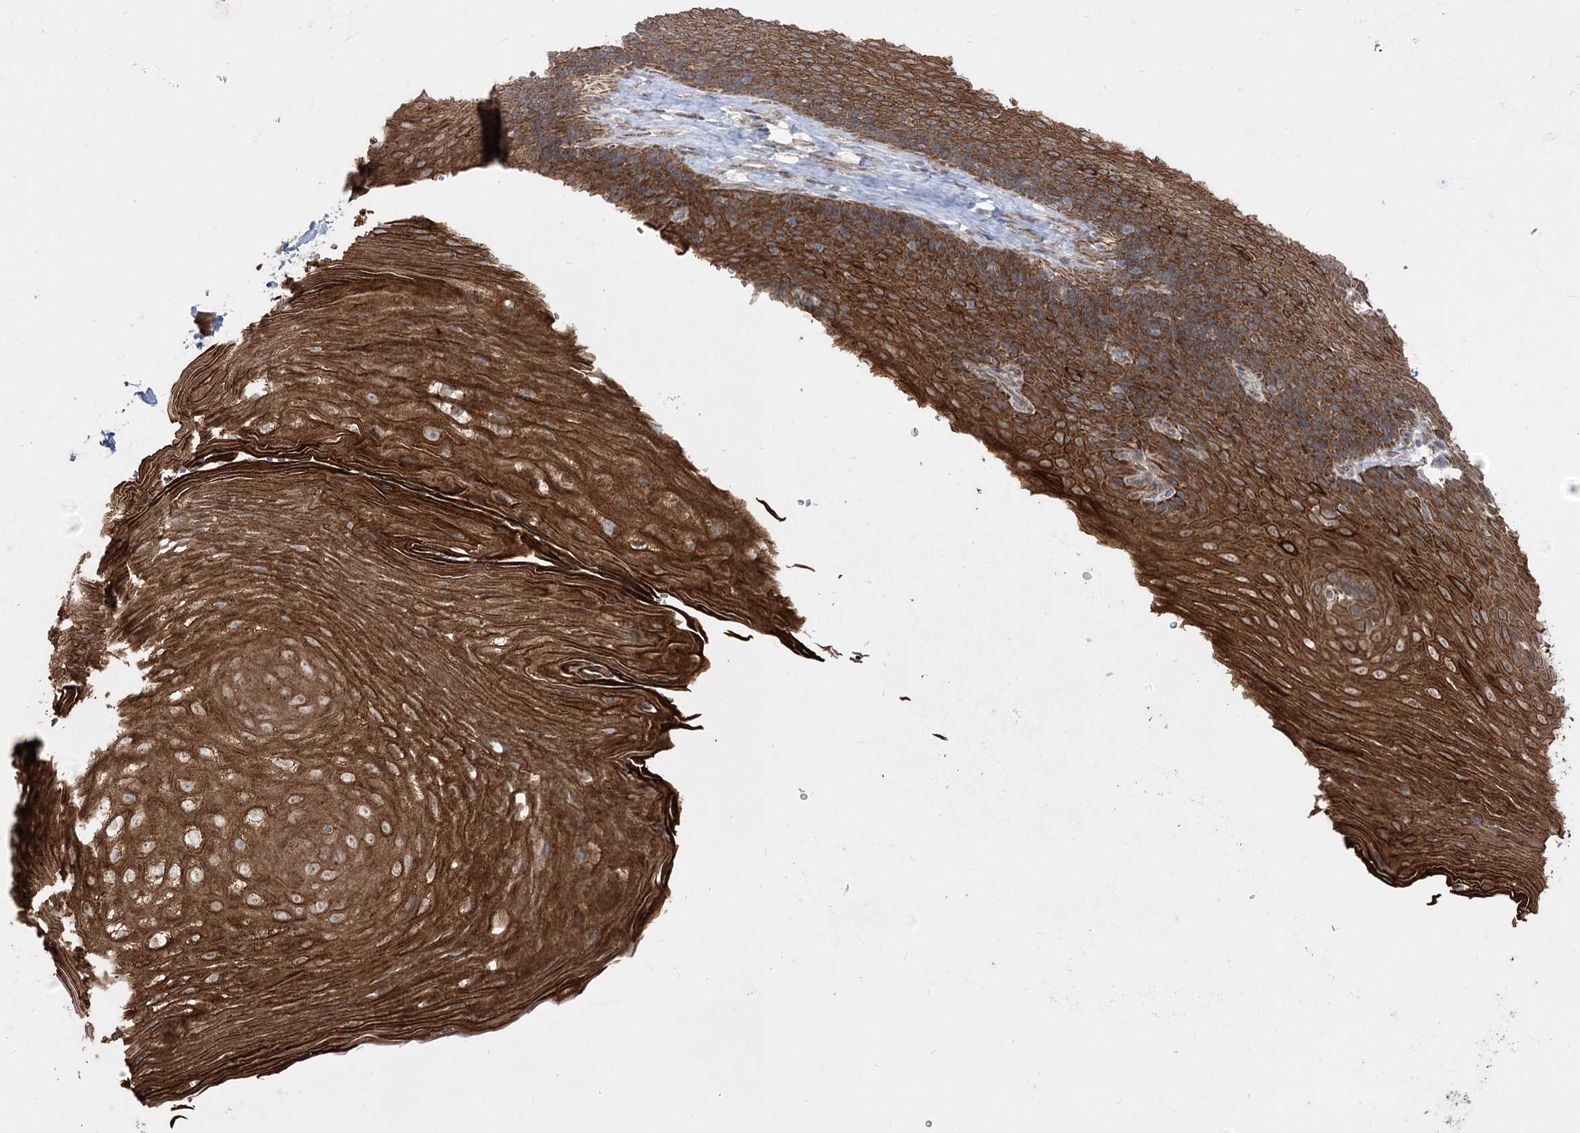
{"staining": {"intensity": "strong", "quantity": ">75%", "location": "cytoplasmic/membranous"}, "tissue": "esophagus", "cell_type": "Squamous epithelial cells", "image_type": "normal", "snomed": [{"axis": "morphology", "description": "Normal tissue, NOS"}, {"axis": "topography", "description": "Esophagus"}], "caption": "Strong cytoplasmic/membranous staining is present in about >75% of squamous epithelial cells in benign esophagus. The staining was performed using DAB to visualize the protein expression in brown, while the nuclei were stained in blue with hematoxylin (Magnification: 20x).", "gene": "ZSCAN23", "patient": {"sex": "female", "age": 66}}